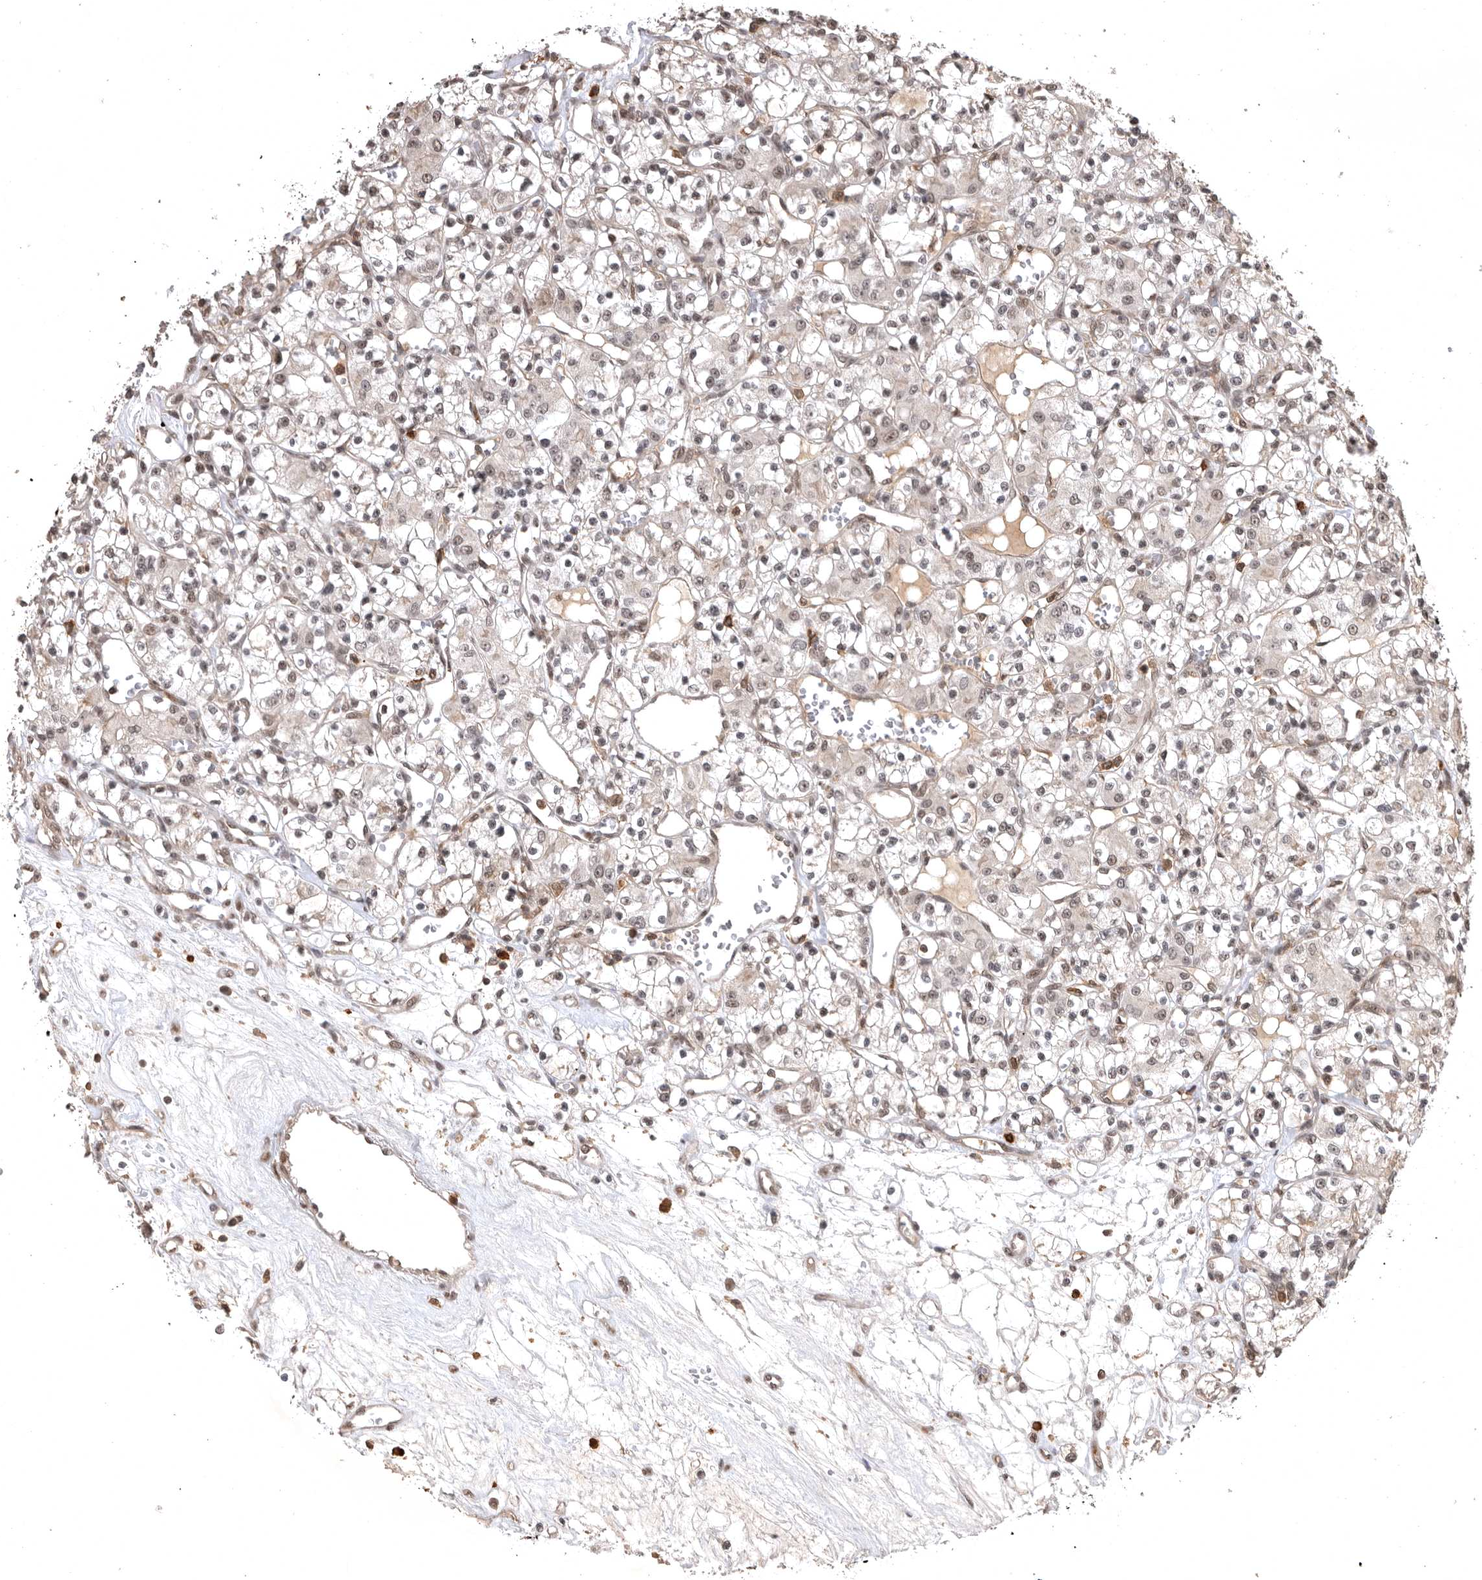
{"staining": {"intensity": "weak", "quantity": ">75%", "location": "nuclear"}, "tissue": "renal cancer", "cell_type": "Tumor cells", "image_type": "cancer", "snomed": [{"axis": "morphology", "description": "Adenocarcinoma, NOS"}, {"axis": "topography", "description": "Kidney"}], "caption": "Immunohistochemistry micrograph of adenocarcinoma (renal) stained for a protein (brown), which demonstrates low levels of weak nuclear expression in approximately >75% of tumor cells.", "gene": "CBLL1", "patient": {"sex": "female", "age": 59}}